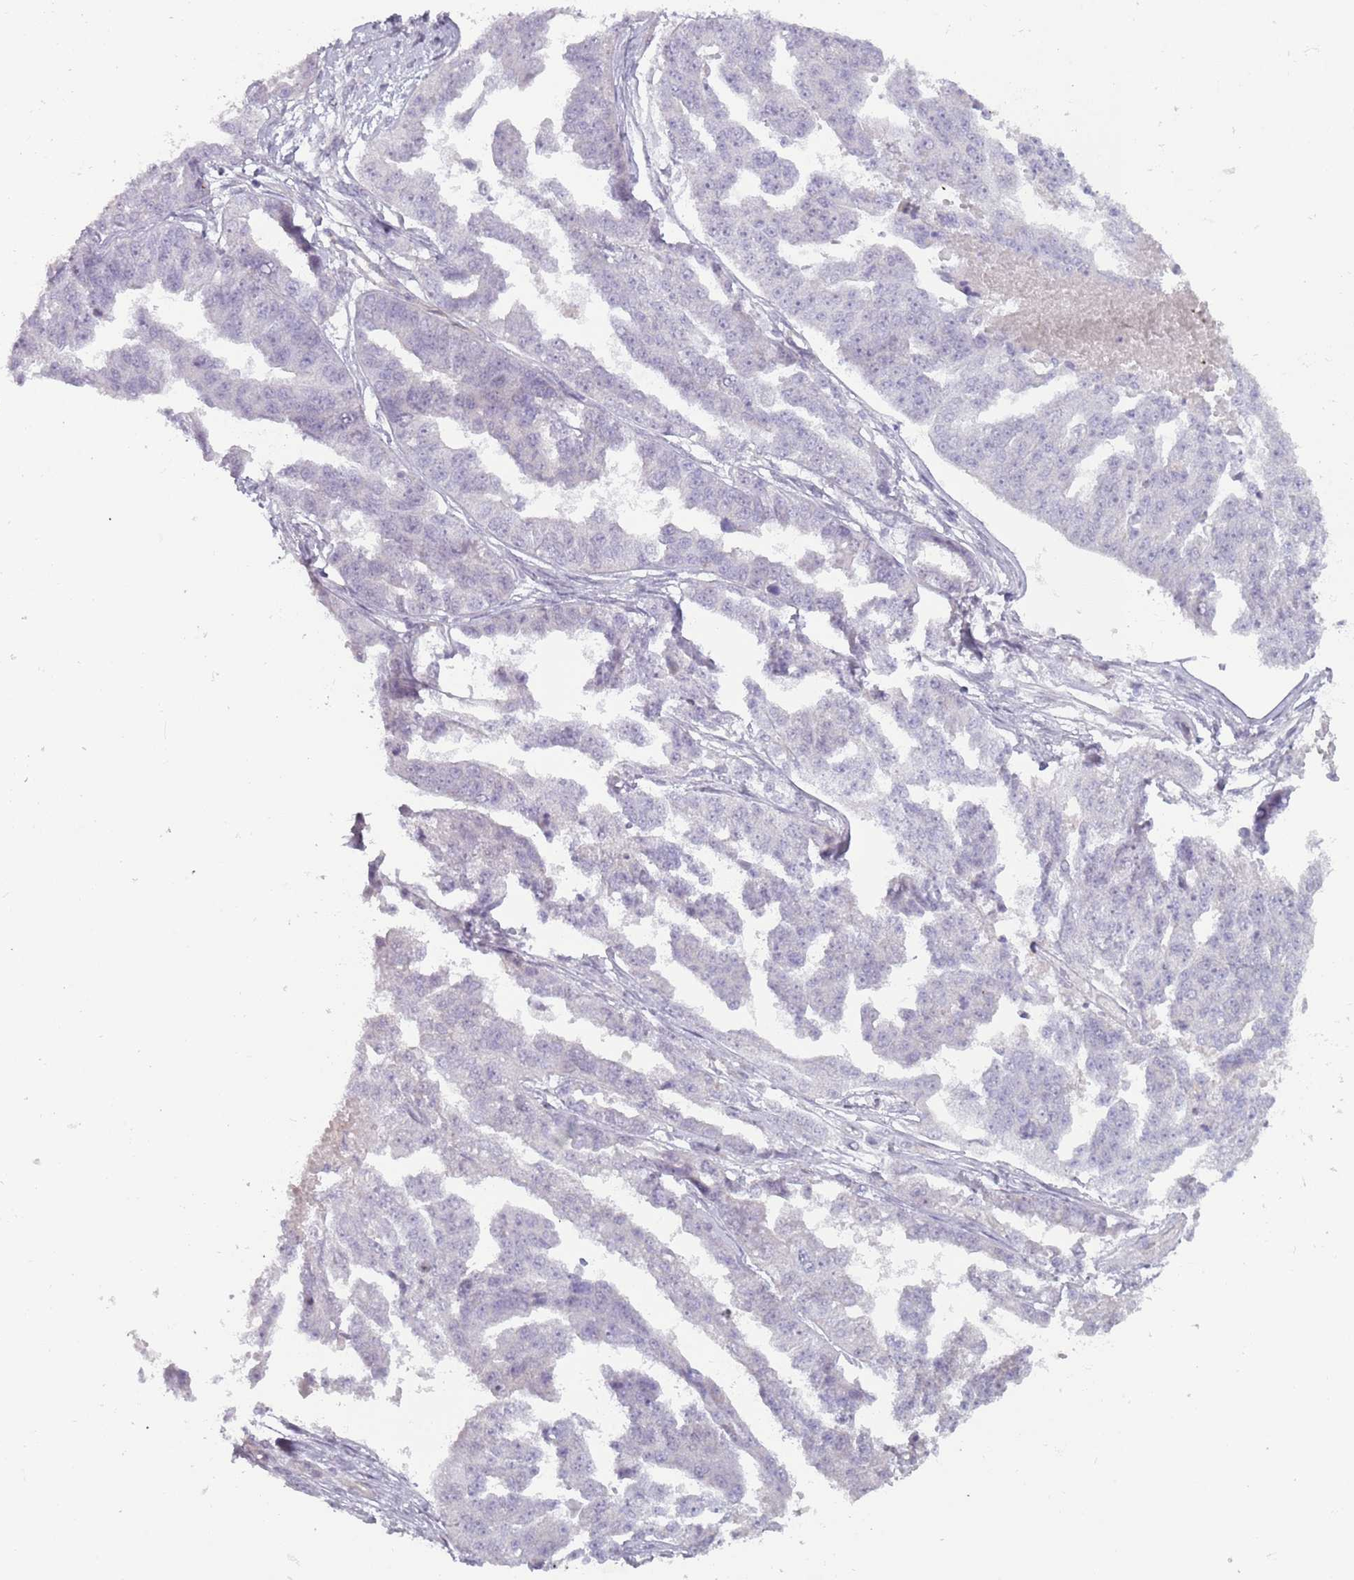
{"staining": {"intensity": "negative", "quantity": "none", "location": "none"}, "tissue": "ovarian cancer", "cell_type": "Tumor cells", "image_type": "cancer", "snomed": [{"axis": "morphology", "description": "Cystadenocarcinoma, serous, NOS"}, {"axis": "topography", "description": "Ovary"}], "caption": "DAB (3,3'-diaminobenzidine) immunohistochemical staining of ovarian serous cystadenocarcinoma exhibits no significant staining in tumor cells. Nuclei are stained in blue.", "gene": "RFX2", "patient": {"sex": "female", "age": 58}}